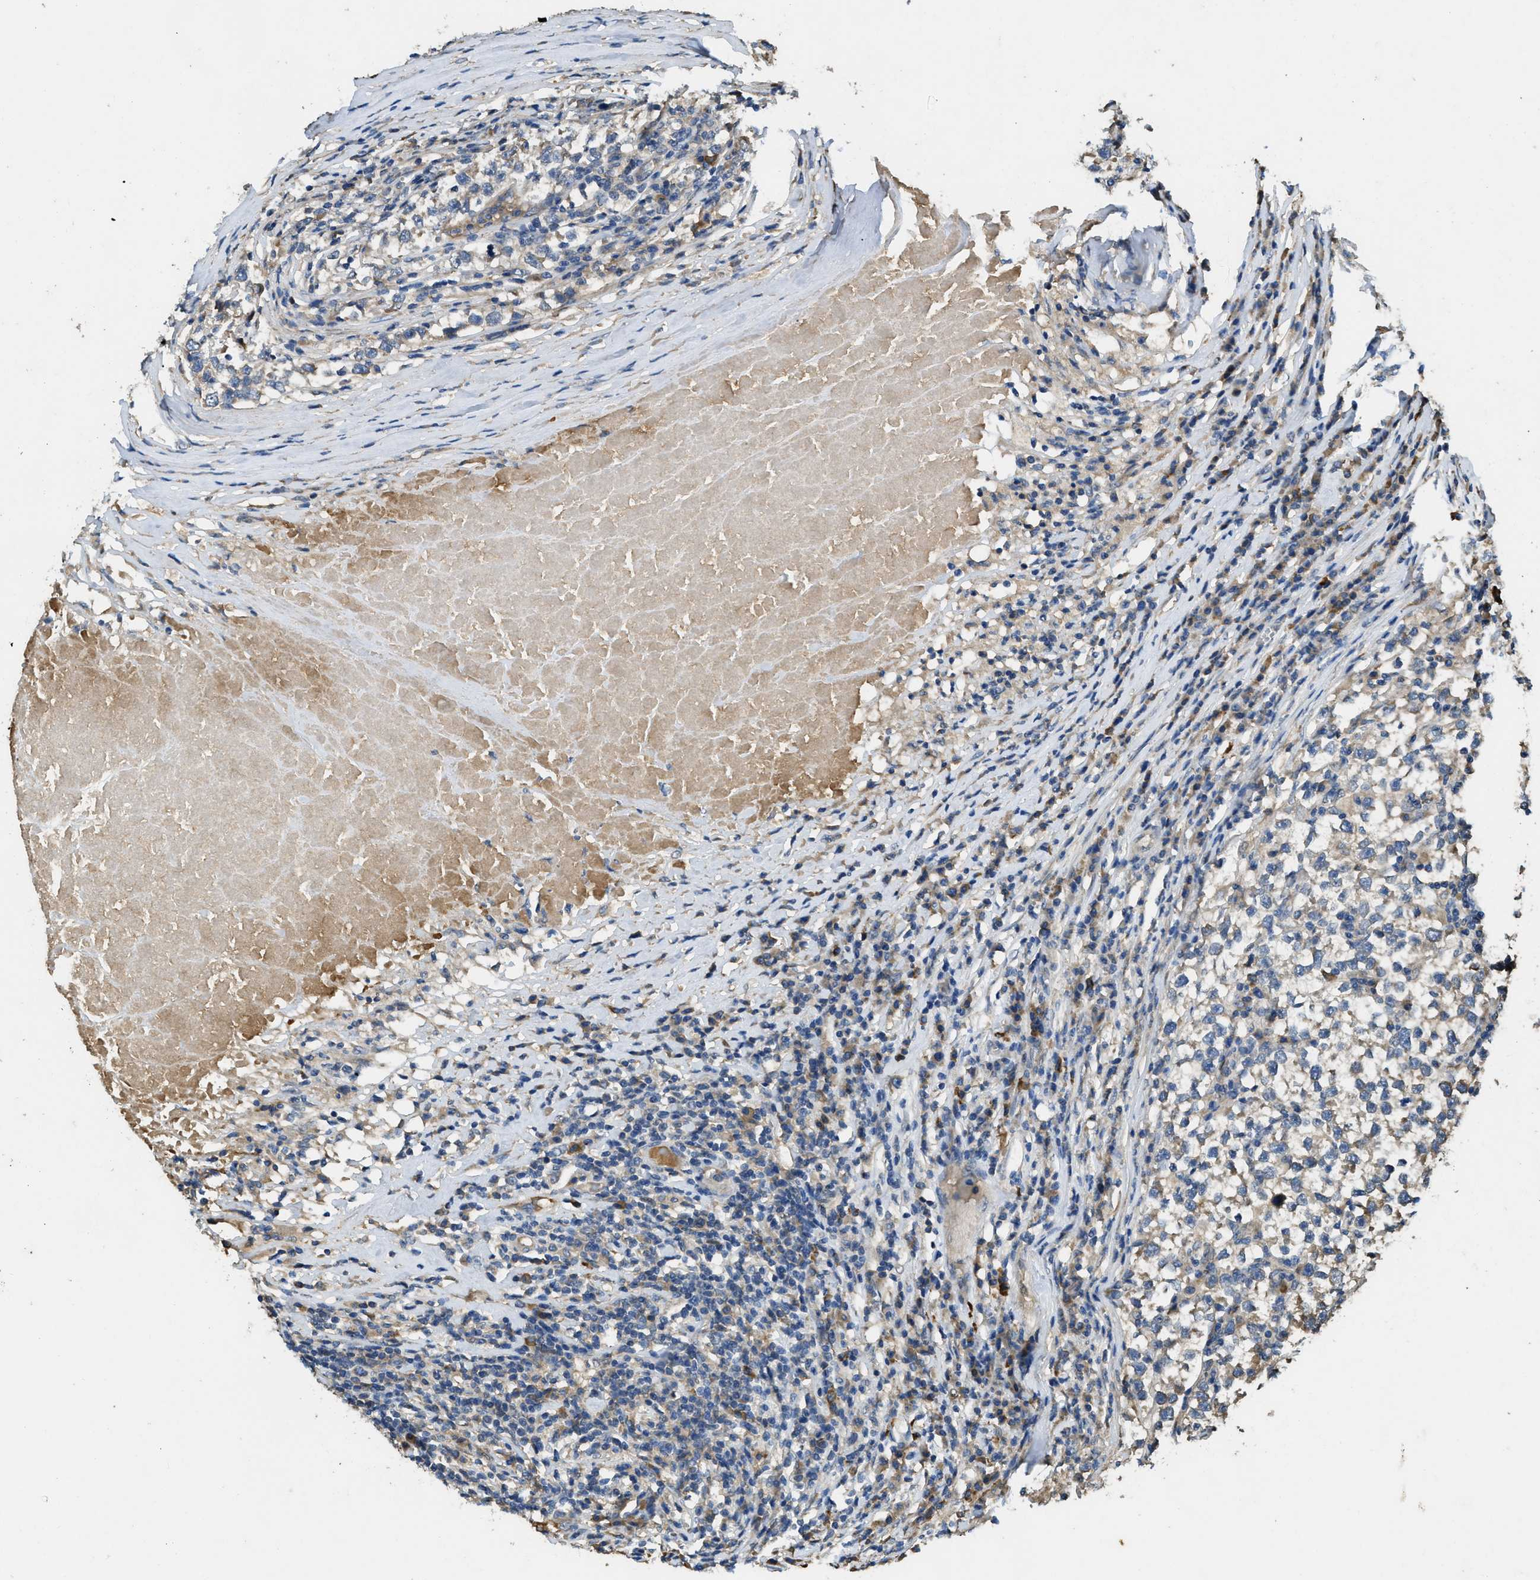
{"staining": {"intensity": "weak", "quantity": "<25%", "location": "cytoplasmic/membranous"}, "tissue": "testis cancer", "cell_type": "Tumor cells", "image_type": "cancer", "snomed": [{"axis": "morphology", "description": "Normal tissue, NOS"}, {"axis": "morphology", "description": "Seminoma, NOS"}, {"axis": "topography", "description": "Testis"}], "caption": "There is no significant positivity in tumor cells of testis cancer.", "gene": "RIPK2", "patient": {"sex": "male", "age": 43}}